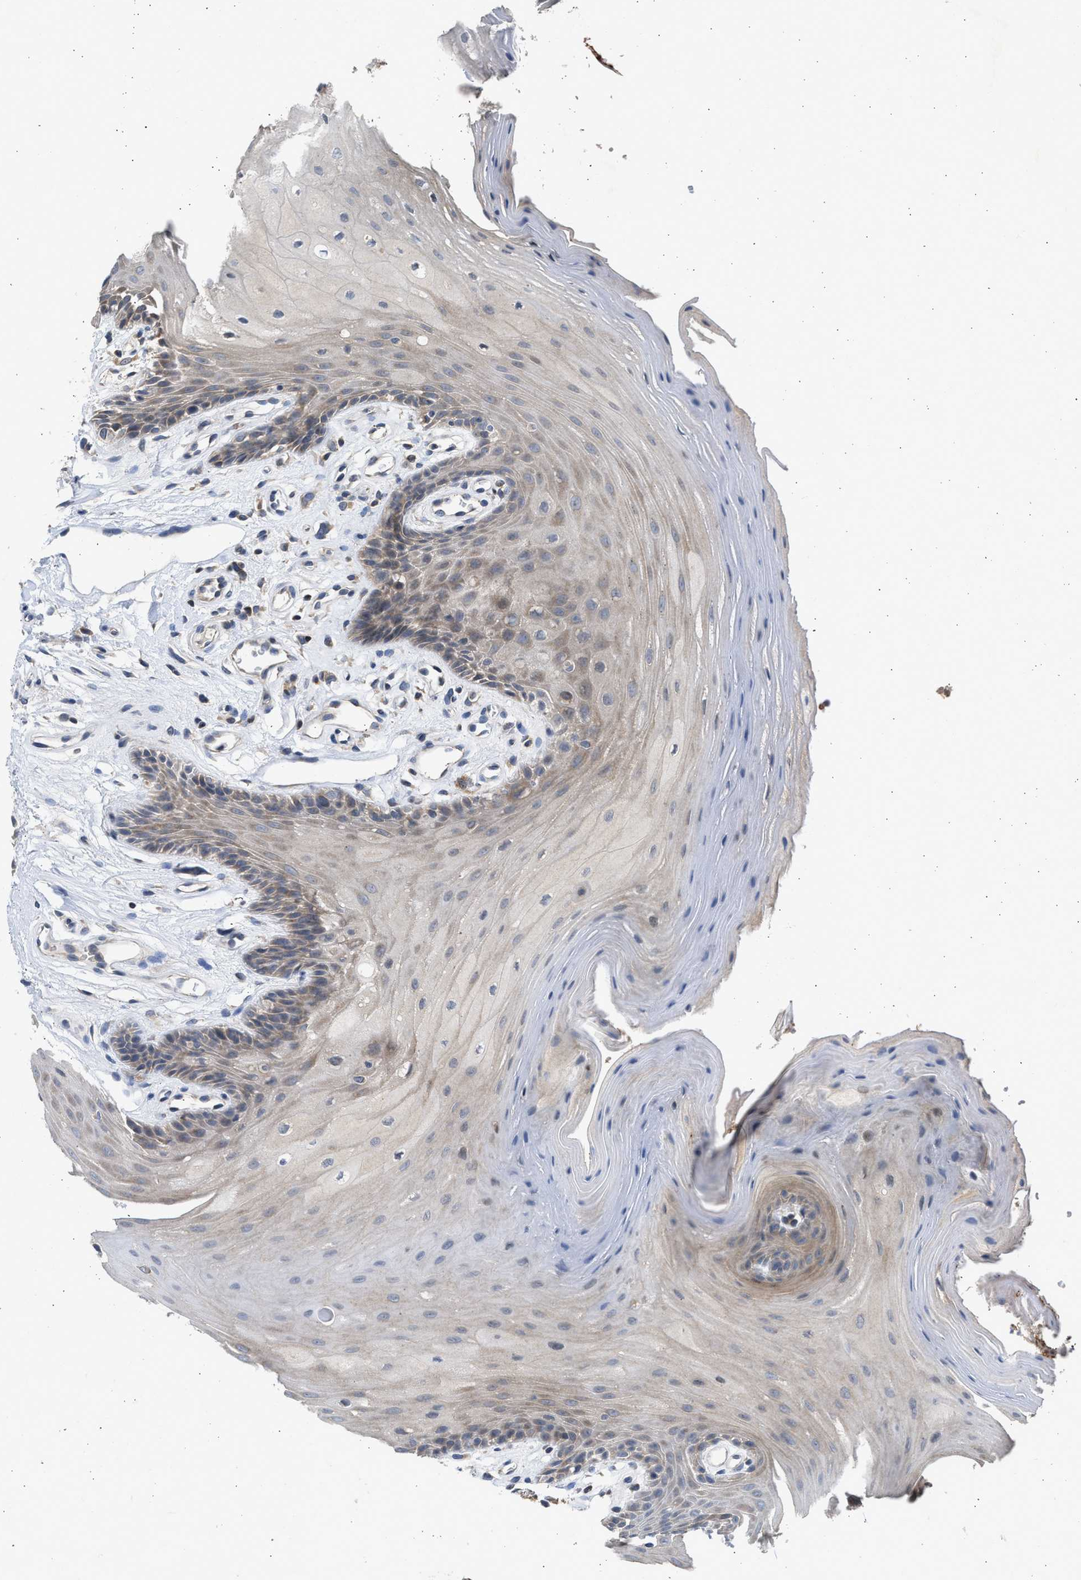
{"staining": {"intensity": "moderate", "quantity": "25%-75%", "location": "cytoplasmic/membranous"}, "tissue": "oral mucosa", "cell_type": "Squamous epithelial cells", "image_type": "normal", "snomed": [{"axis": "morphology", "description": "Normal tissue, NOS"}, {"axis": "morphology", "description": "Squamous cell carcinoma, NOS"}, {"axis": "topography", "description": "Oral tissue"}, {"axis": "topography", "description": "Head-Neck"}], "caption": "The photomicrograph displays immunohistochemical staining of unremarkable oral mucosa. There is moderate cytoplasmic/membranous positivity is identified in about 25%-75% of squamous epithelial cells.", "gene": "CYP1A1", "patient": {"sex": "male", "age": 71}}